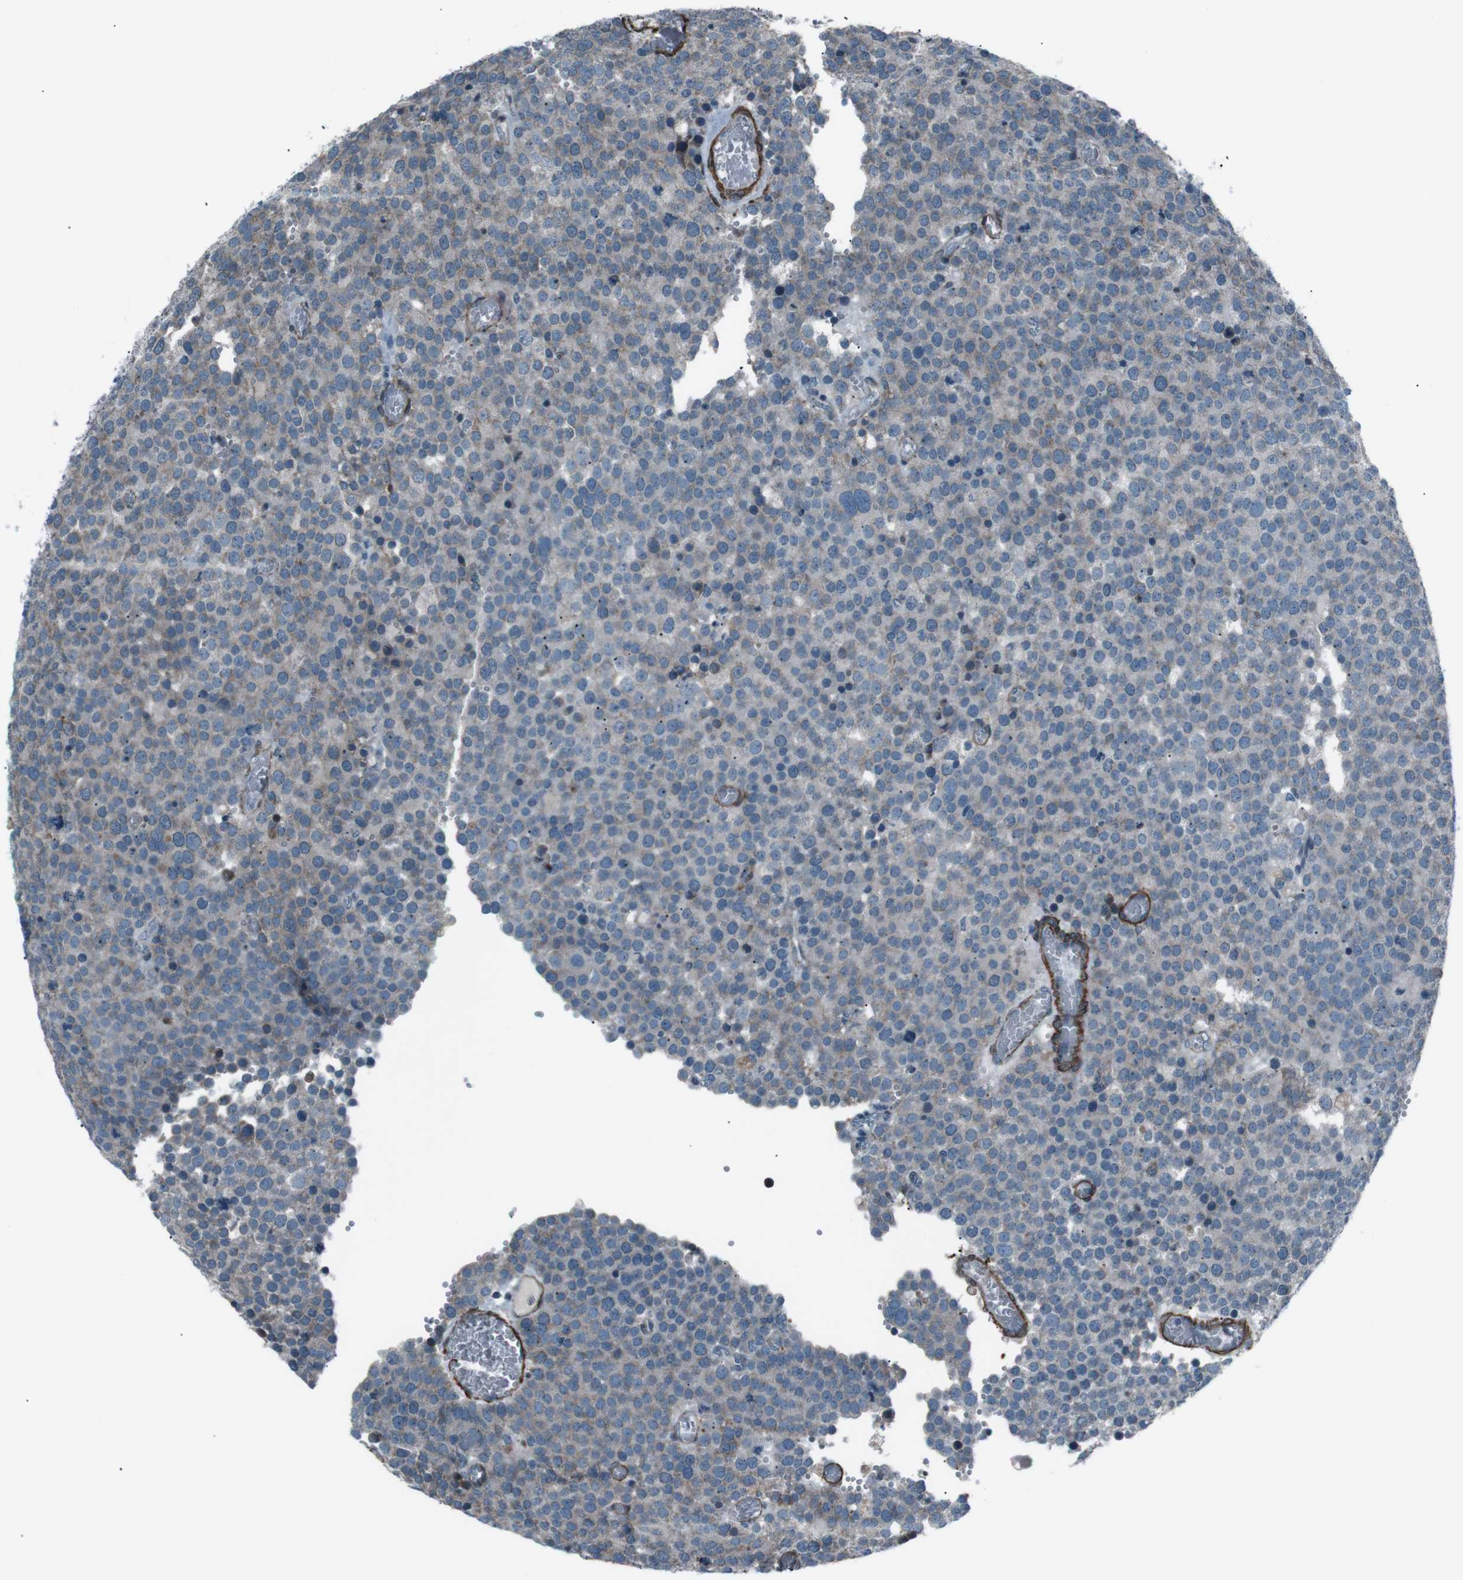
{"staining": {"intensity": "moderate", "quantity": "25%-75%", "location": "cytoplasmic/membranous"}, "tissue": "testis cancer", "cell_type": "Tumor cells", "image_type": "cancer", "snomed": [{"axis": "morphology", "description": "Normal tissue, NOS"}, {"axis": "morphology", "description": "Seminoma, NOS"}, {"axis": "topography", "description": "Testis"}], "caption": "Human seminoma (testis) stained for a protein (brown) exhibits moderate cytoplasmic/membranous positive positivity in approximately 25%-75% of tumor cells.", "gene": "PDLIM5", "patient": {"sex": "male", "age": 71}}